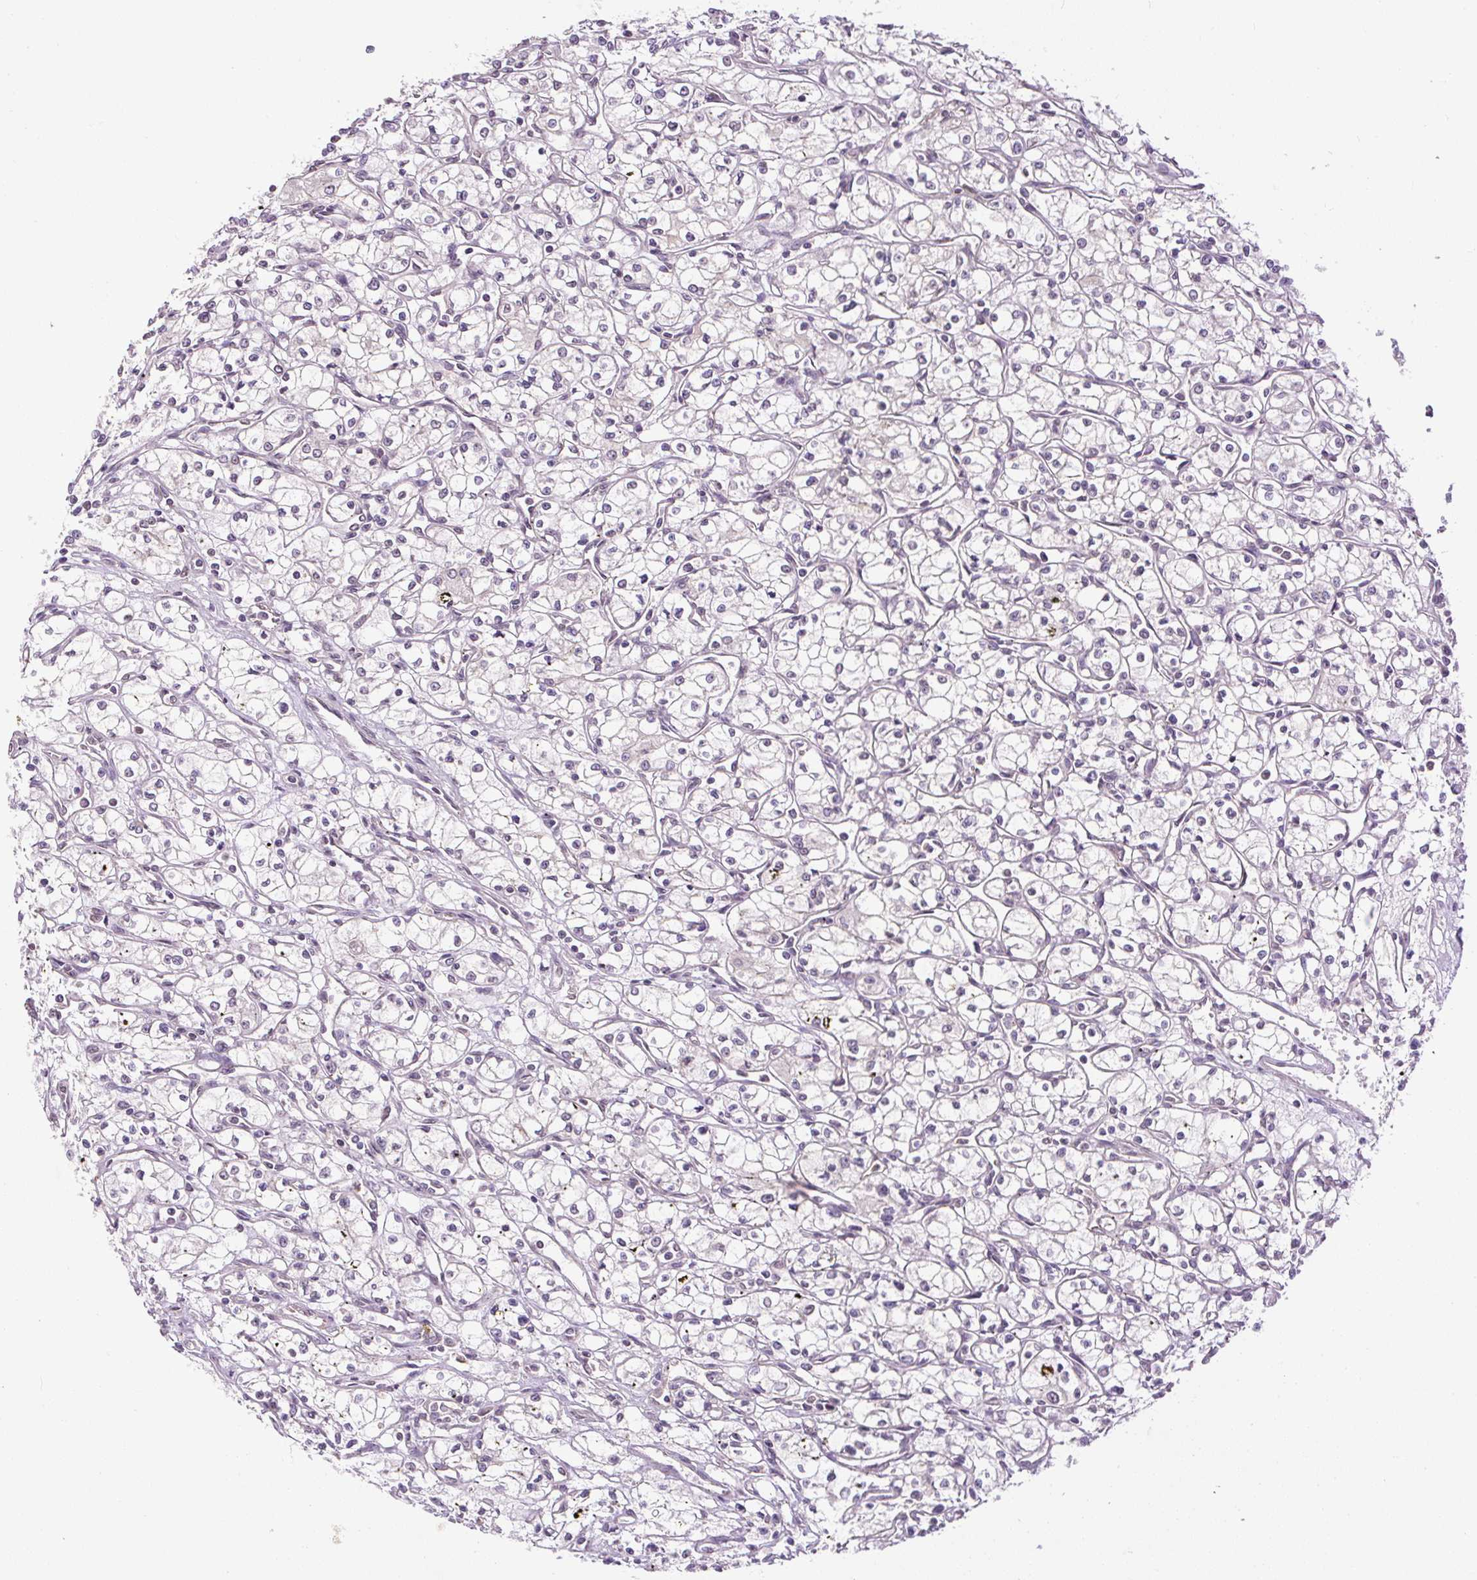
{"staining": {"intensity": "negative", "quantity": "none", "location": "none"}, "tissue": "renal cancer", "cell_type": "Tumor cells", "image_type": "cancer", "snomed": [{"axis": "morphology", "description": "Adenocarcinoma, NOS"}, {"axis": "topography", "description": "Kidney"}], "caption": "A micrograph of adenocarcinoma (renal) stained for a protein exhibits no brown staining in tumor cells.", "gene": "RACGAP1", "patient": {"sex": "male", "age": 59}}